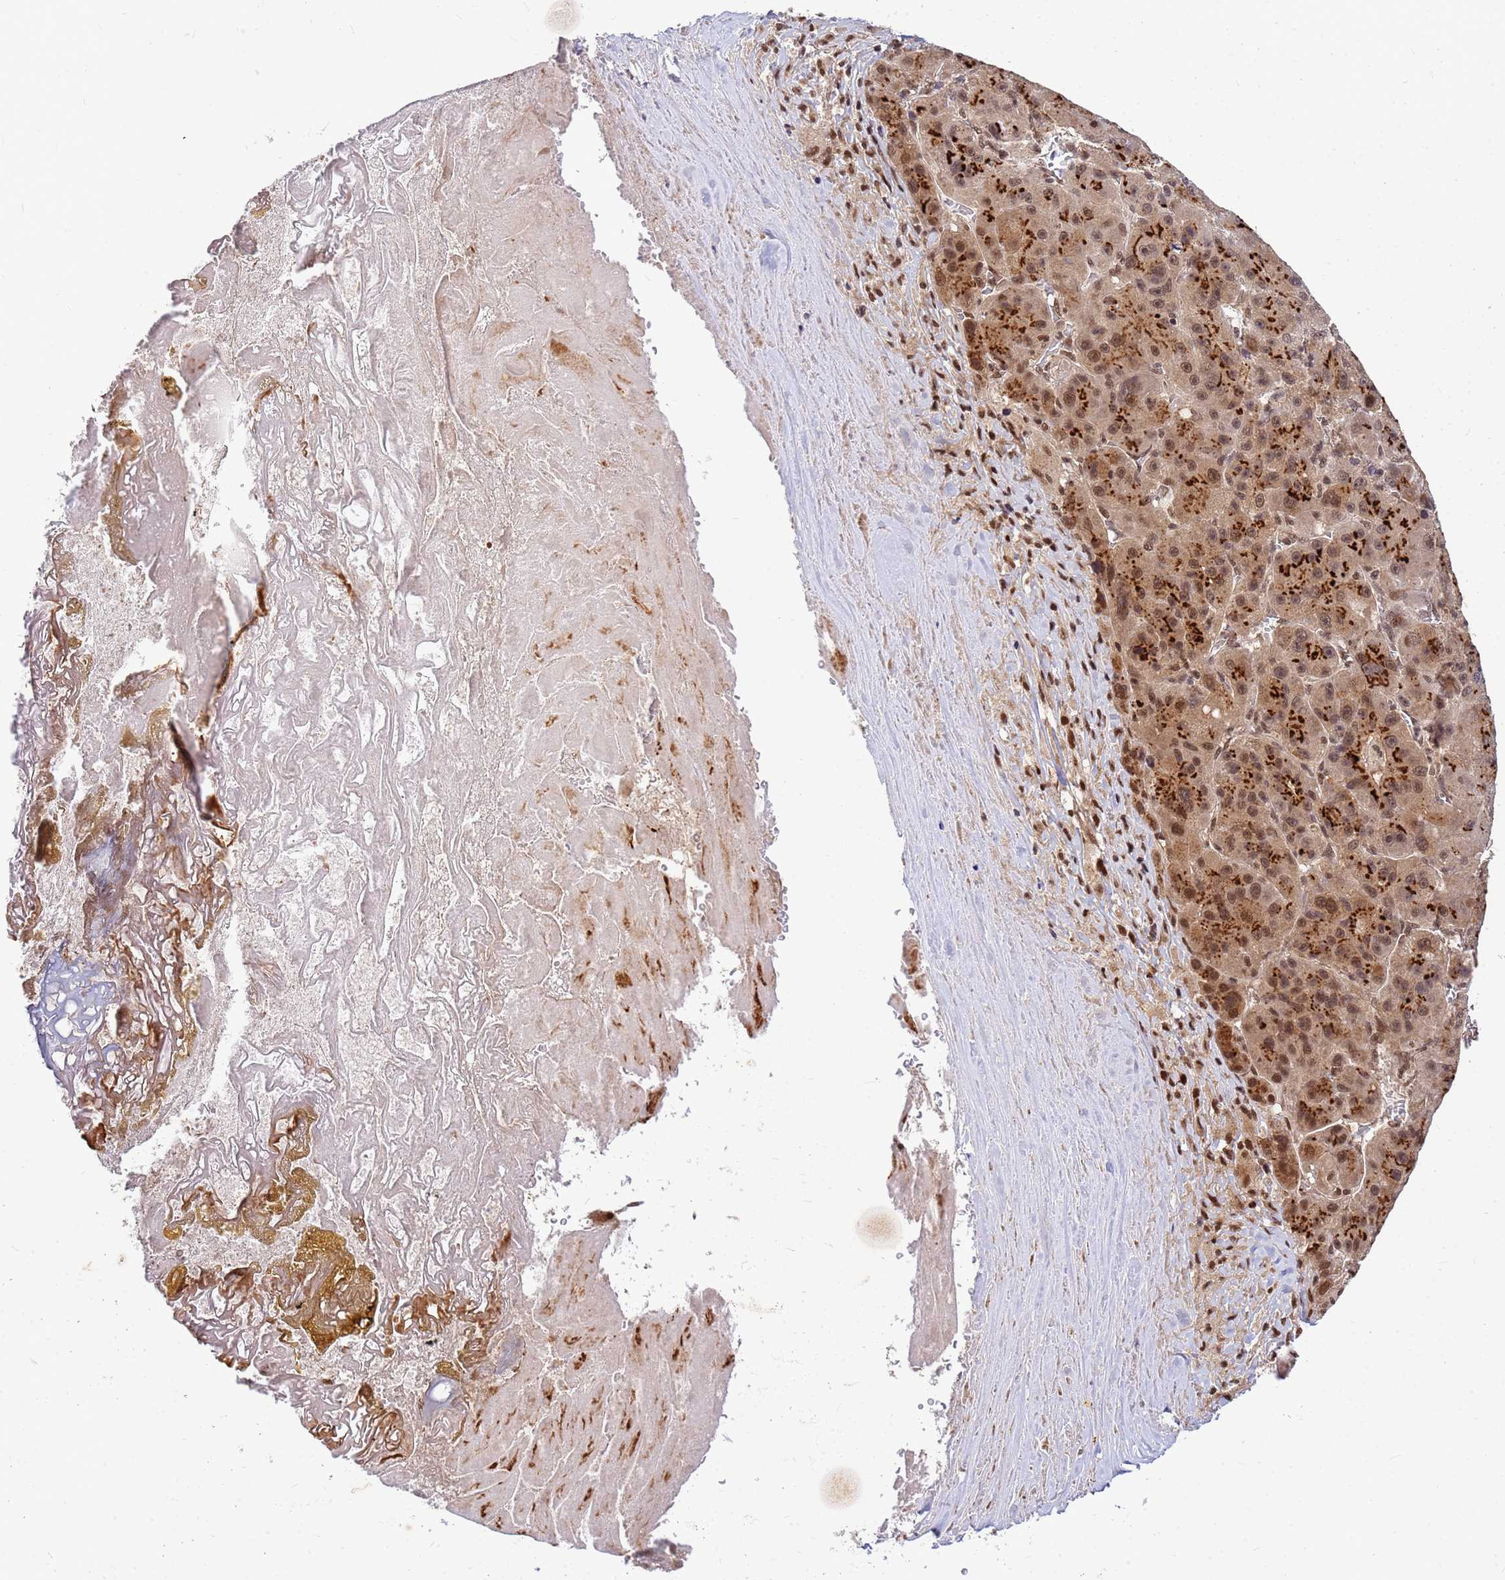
{"staining": {"intensity": "moderate", "quantity": ">75%", "location": "cytoplasmic/membranous,nuclear"}, "tissue": "liver cancer", "cell_type": "Tumor cells", "image_type": "cancer", "snomed": [{"axis": "morphology", "description": "Carcinoma, Hepatocellular, NOS"}, {"axis": "topography", "description": "Liver"}], "caption": "Brown immunohistochemical staining in human liver cancer shows moderate cytoplasmic/membranous and nuclear expression in approximately >75% of tumor cells. (brown staining indicates protein expression, while blue staining denotes nuclei).", "gene": "NCBP2", "patient": {"sex": "male", "age": 76}}